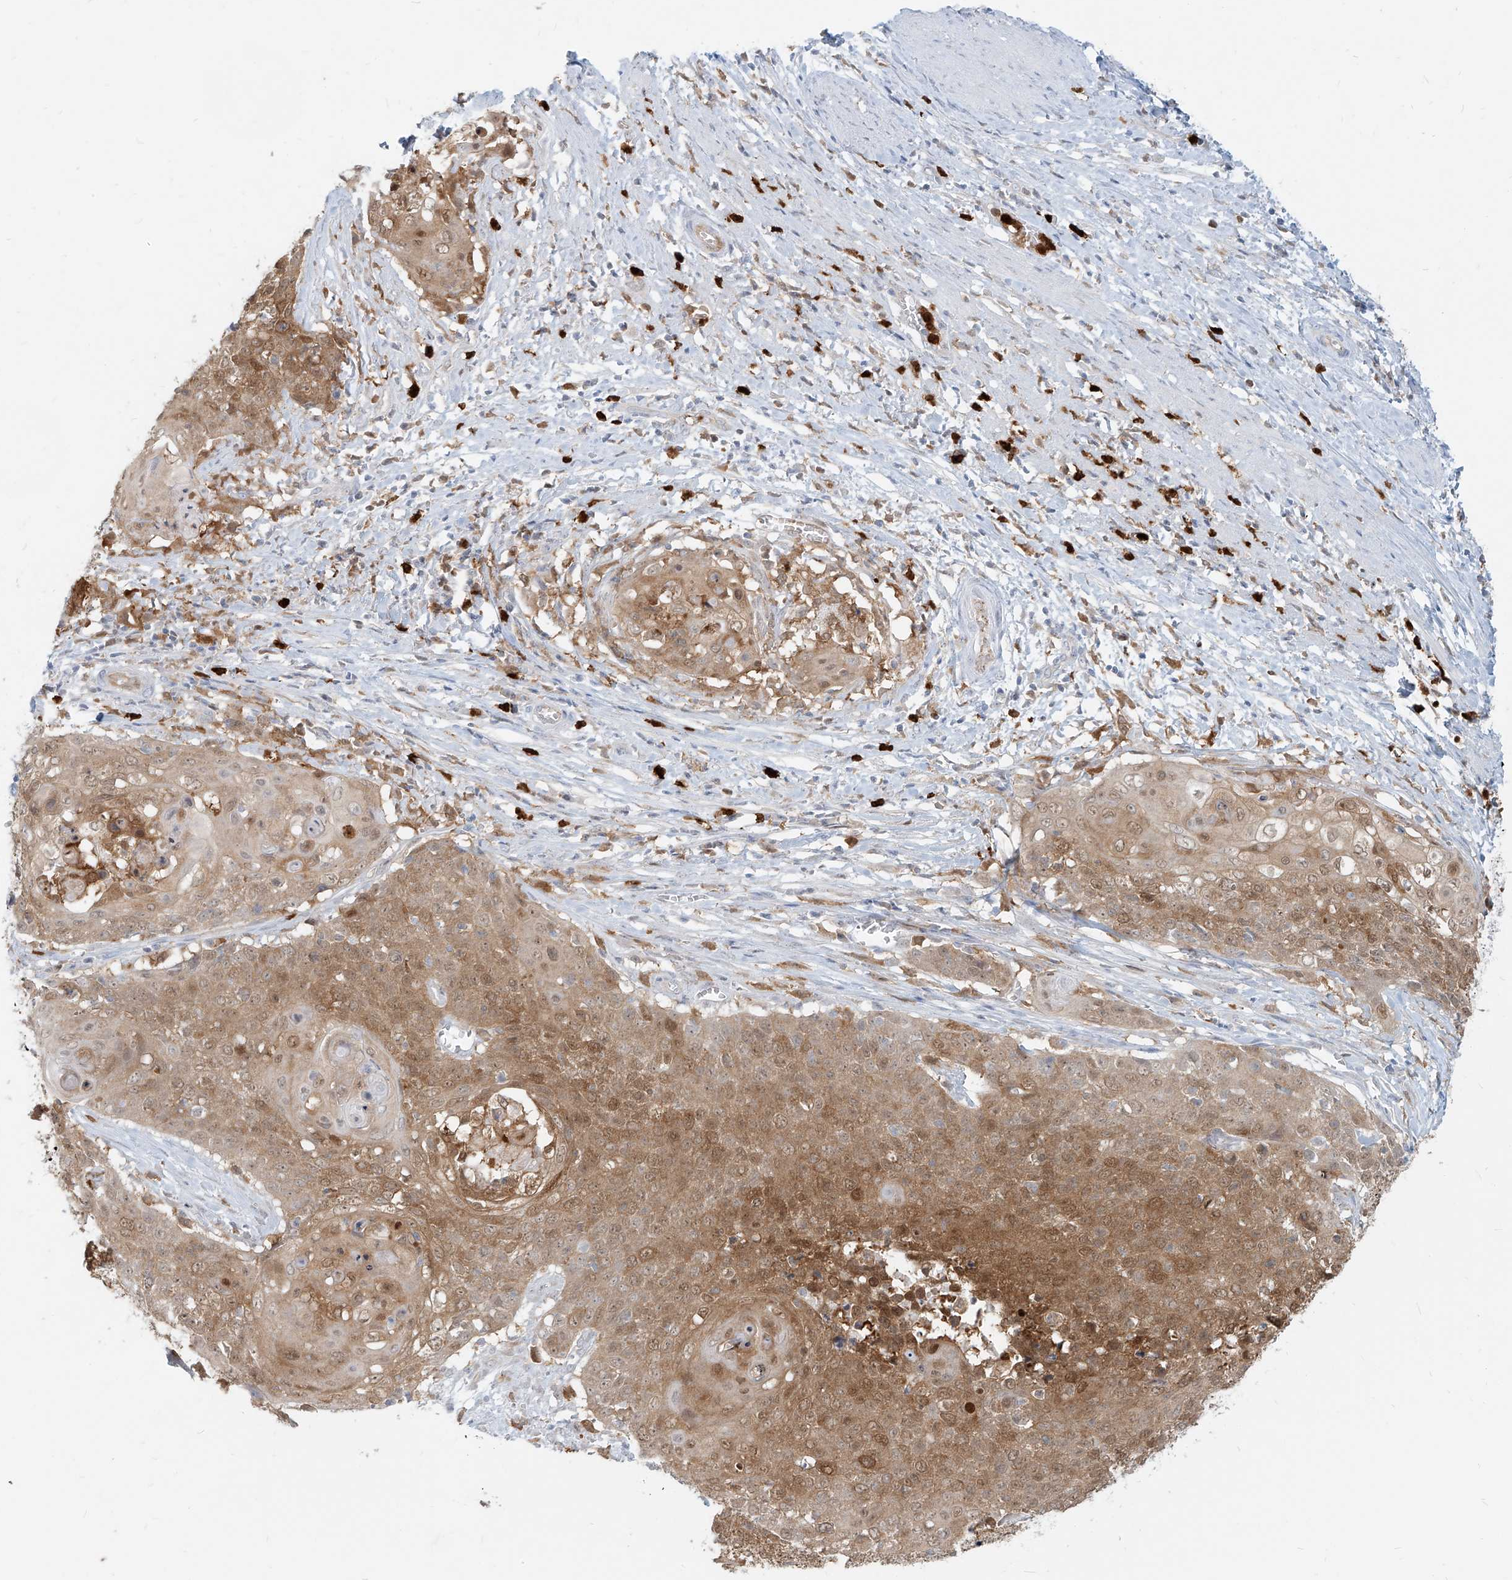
{"staining": {"intensity": "moderate", "quantity": ">75%", "location": "cytoplasmic/membranous,nuclear"}, "tissue": "cervical cancer", "cell_type": "Tumor cells", "image_type": "cancer", "snomed": [{"axis": "morphology", "description": "Squamous cell carcinoma, NOS"}, {"axis": "topography", "description": "Cervix"}], "caption": "The immunohistochemical stain shows moderate cytoplasmic/membranous and nuclear staining in tumor cells of cervical cancer tissue.", "gene": "PGD", "patient": {"sex": "female", "age": 39}}